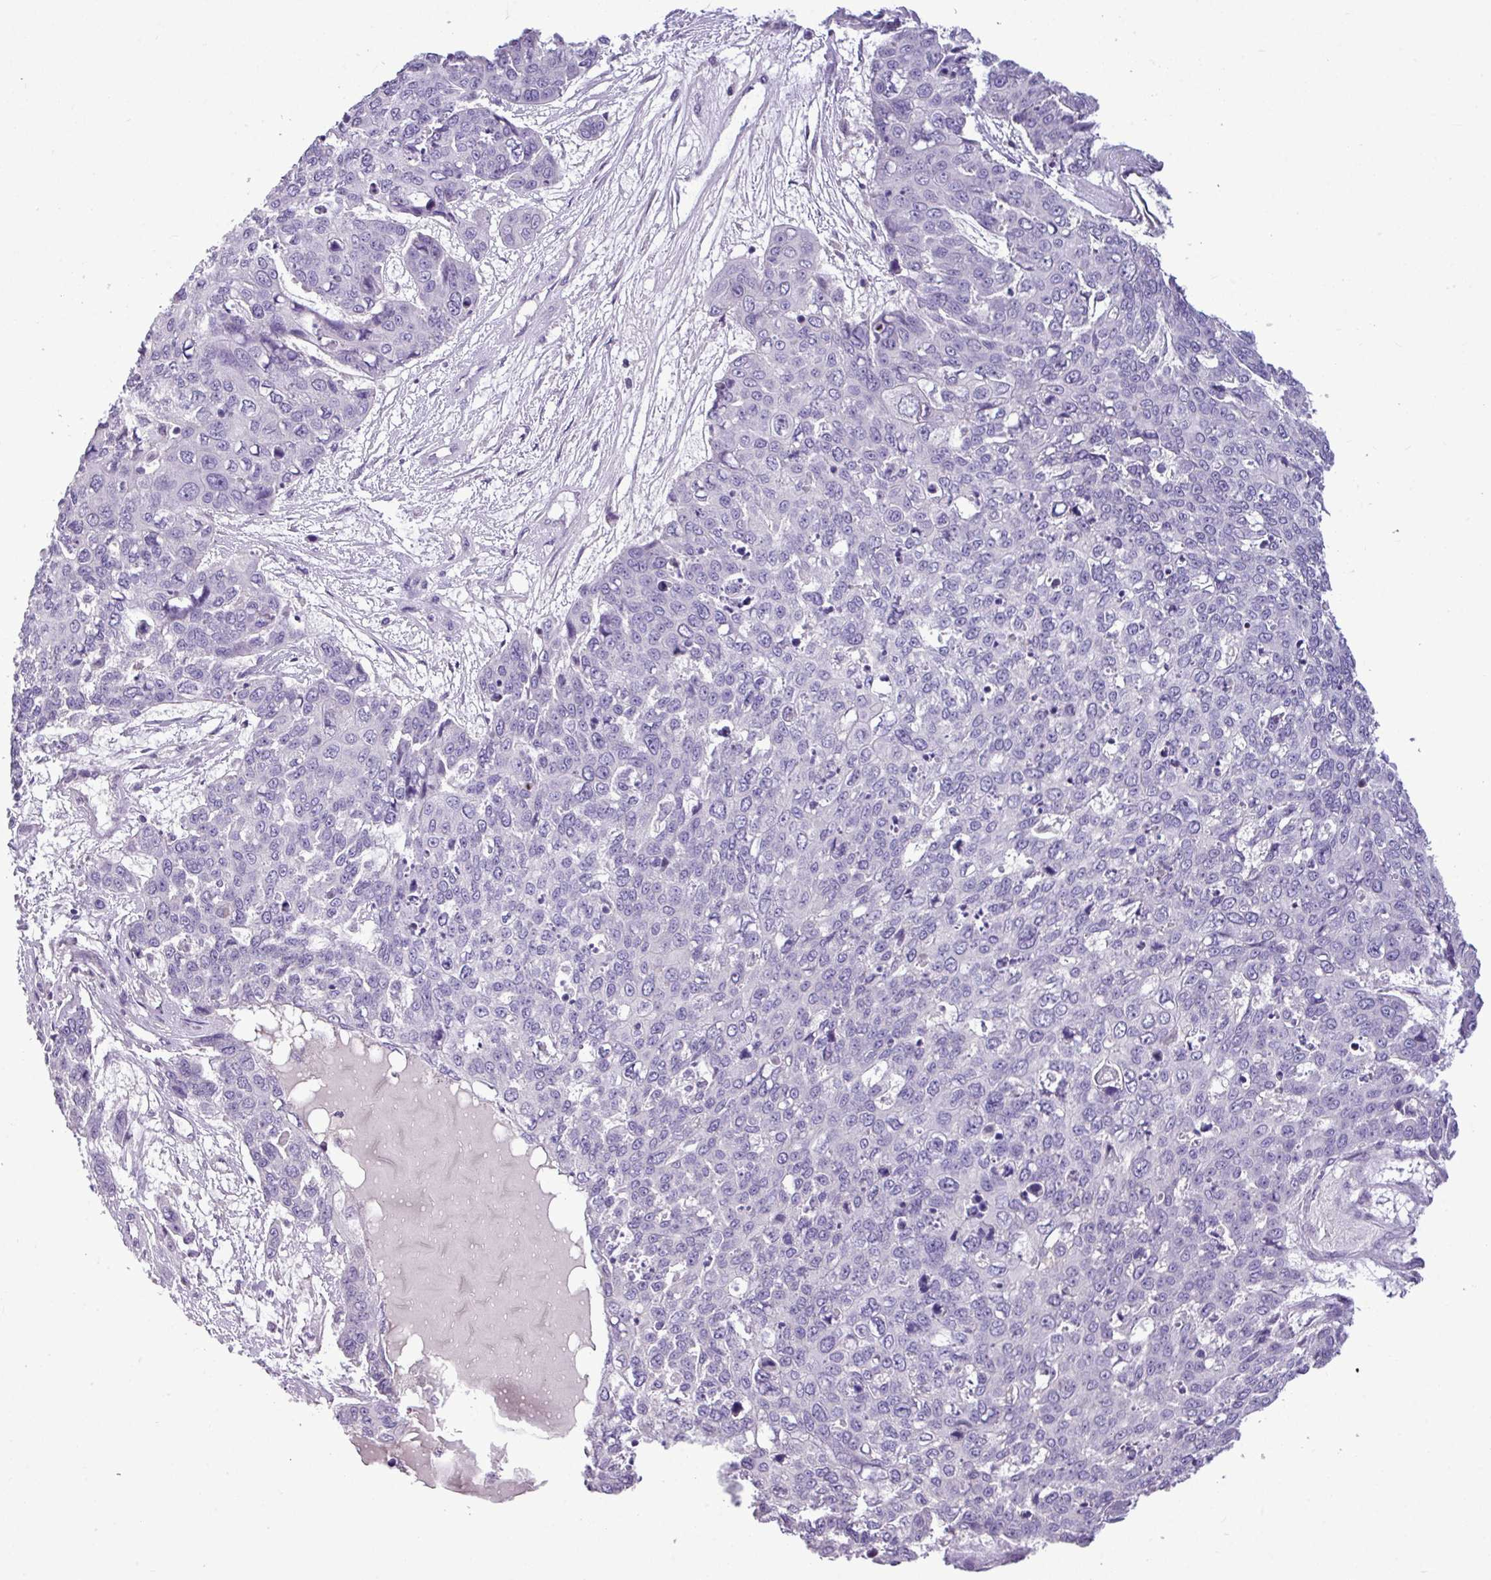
{"staining": {"intensity": "negative", "quantity": "none", "location": "none"}, "tissue": "skin cancer", "cell_type": "Tumor cells", "image_type": "cancer", "snomed": [{"axis": "morphology", "description": "Squamous cell carcinoma, NOS"}, {"axis": "topography", "description": "Skin"}], "caption": "High power microscopy histopathology image of an immunohistochemistry (IHC) photomicrograph of skin cancer (squamous cell carcinoma), revealing no significant expression in tumor cells. (DAB (3,3'-diaminobenzidine) immunohistochemistry (IHC) visualized using brightfield microscopy, high magnification).", "gene": "IL17A", "patient": {"sex": "male", "age": 71}}